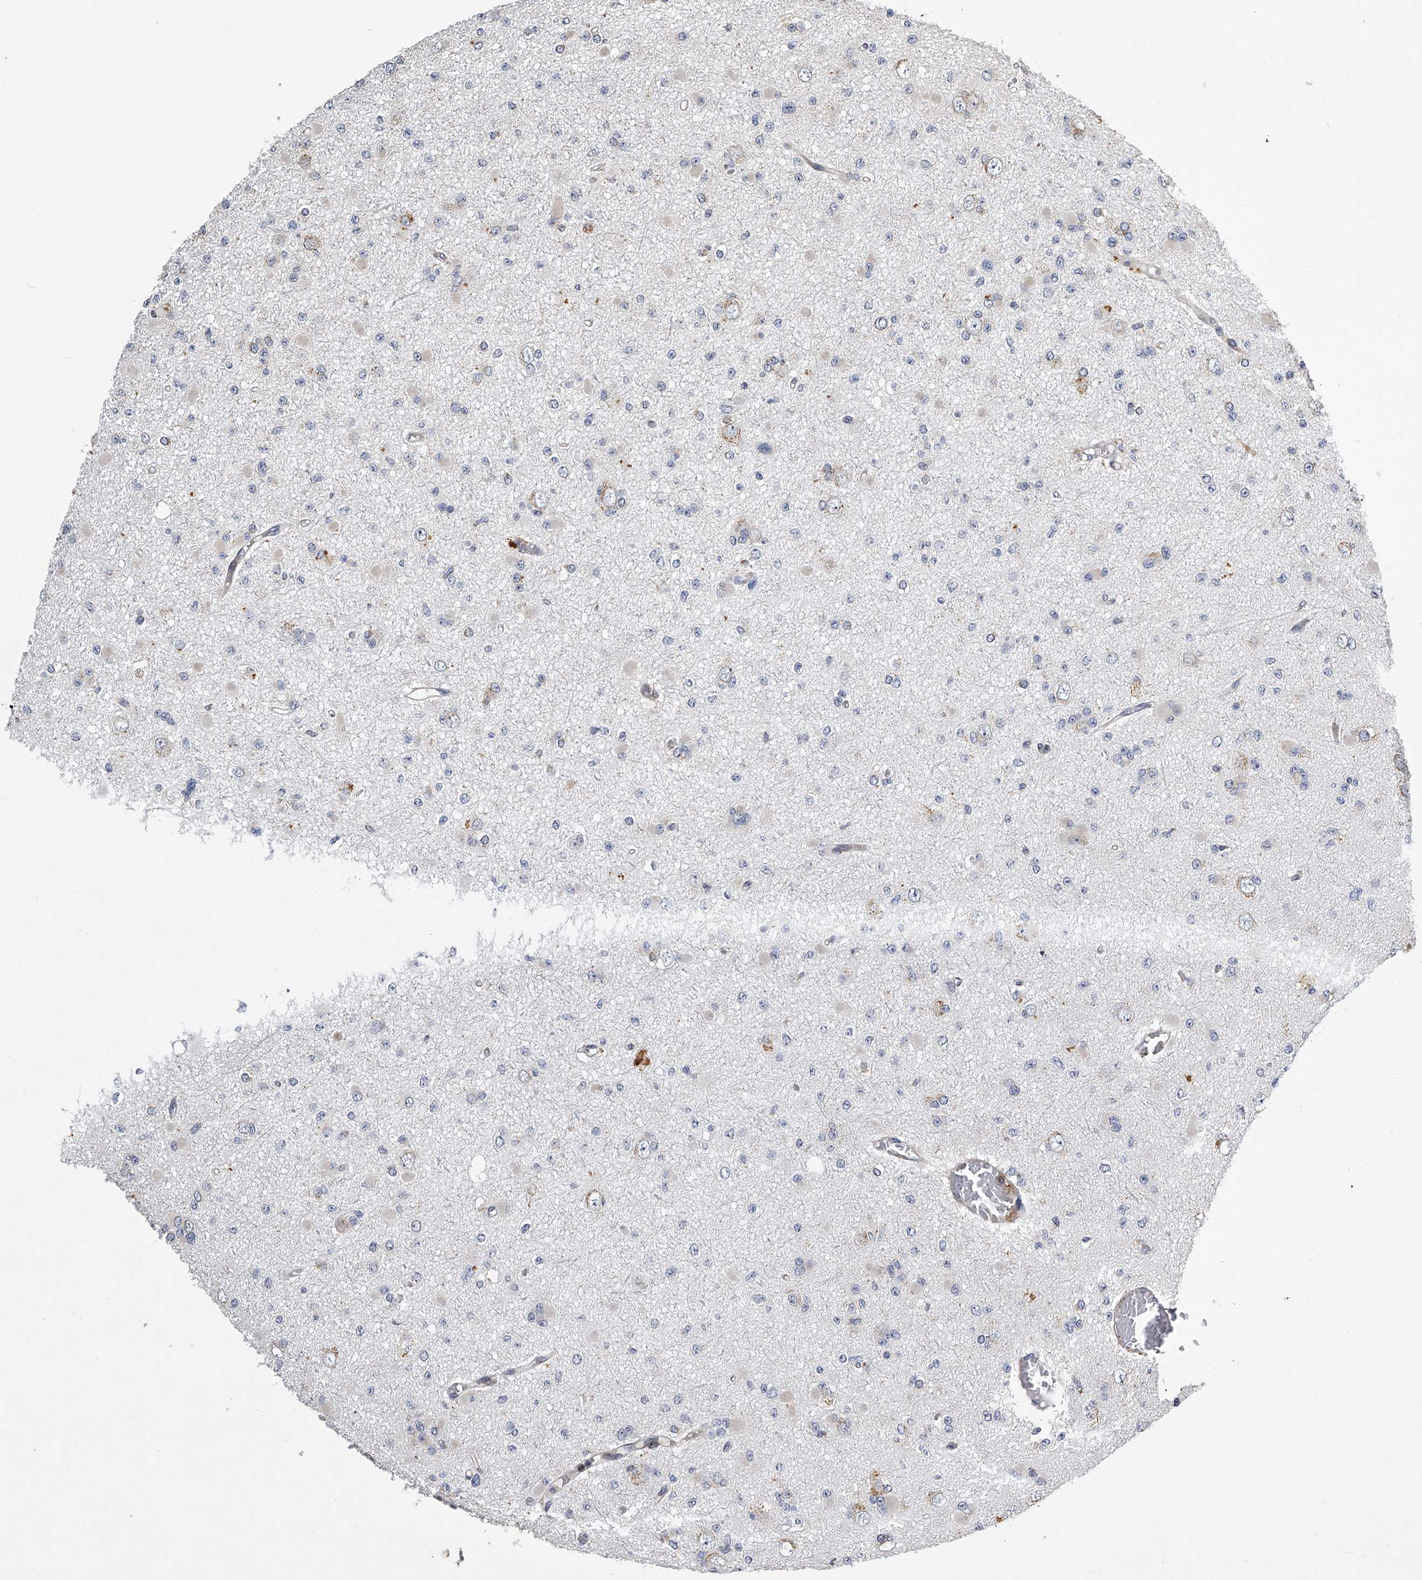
{"staining": {"intensity": "negative", "quantity": "none", "location": "none"}, "tissue": "glioma", "cell_type": "Tumor cells", "image_type": "cancer", "snomed": [{"axis": "morphology", "description": "Glioma, malignant, Low grade"}, {"axis": "topography", "description": "Brain"}], "caption": "Immunohistochemistry of glioma exhibits no positivity in tumor cells.", "gene": "TMEM63C", "patient": {"sex": "female", "age": 22}}